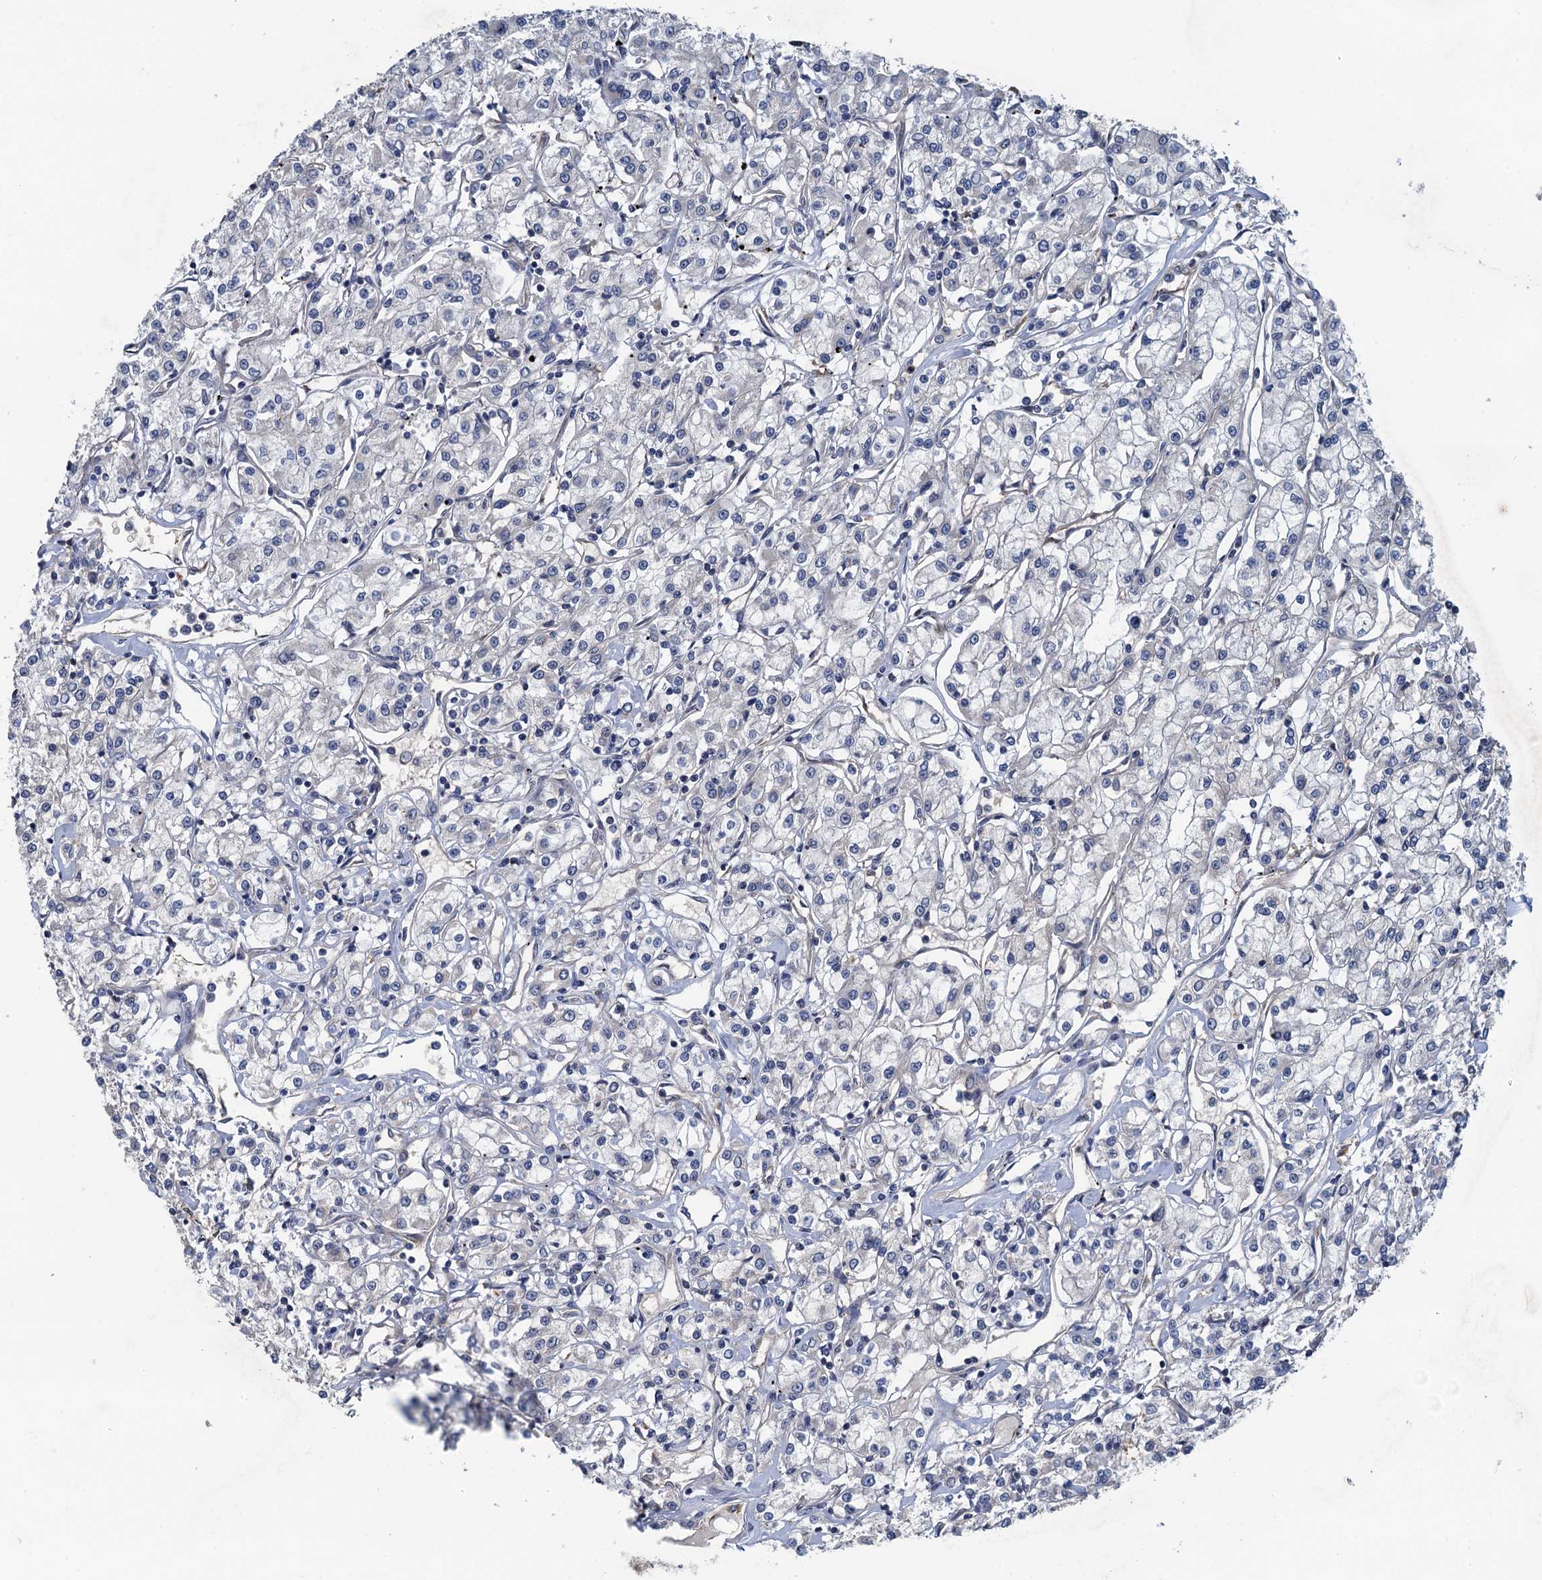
{"staining": {"intensity": "negative", "quantity": "none", "location": "none"}, "tissue": "renal cancer", "cell_type": "Tumor cells", "image_type": "cancer", "snomed": [{"axis": "morphology", "description": "Adenocarcinoma, NOS"}, {"axis": "topography", "description": "Kidney"}], "caption": "Human renal cancer (adenocarcinoma) stained for a protein using immunohistochemistry (IHC) demonstrates no positivity in tumor cells.", "gene": "KBTBD8", "patient": {"sex": "female", "age": 59}}